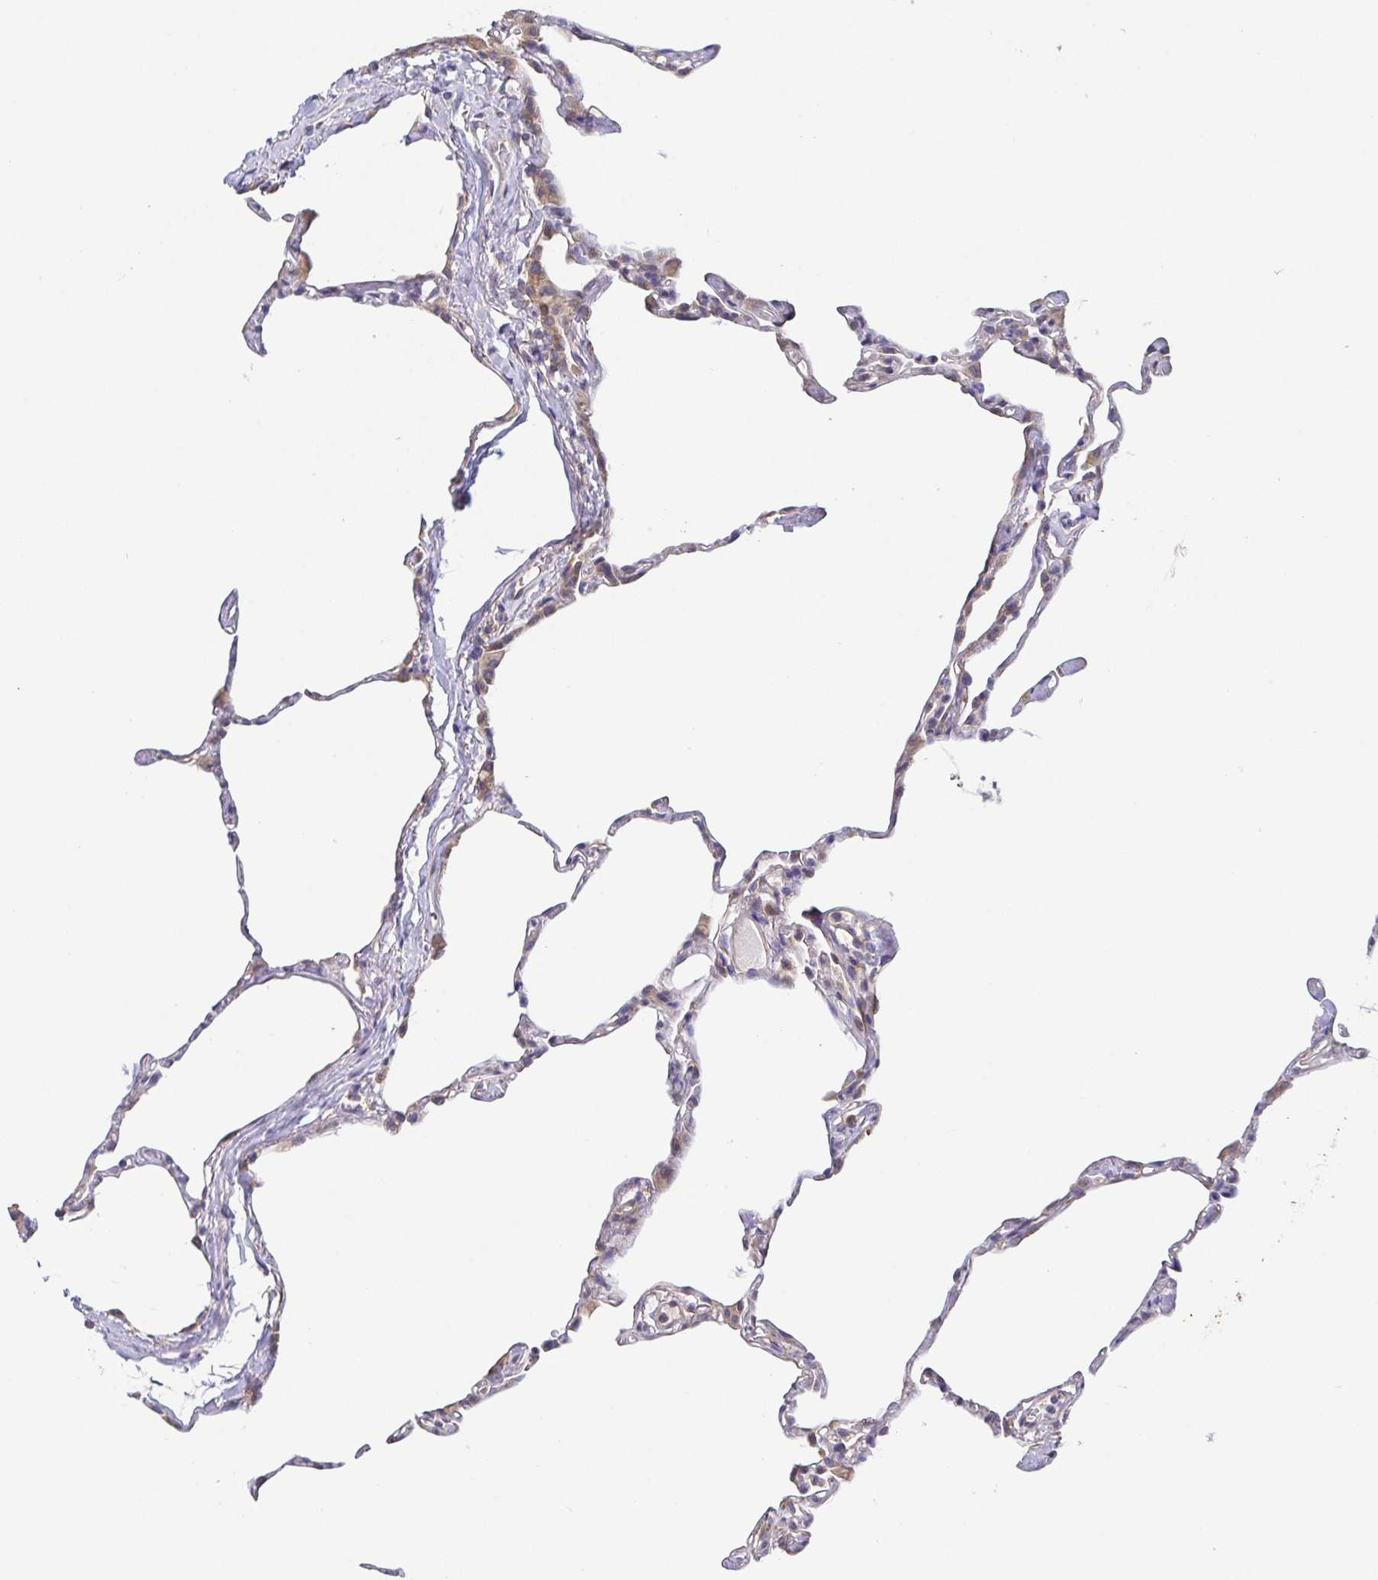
{"staining": {"intensity": "weak", "quantity": "<25%", "location": "cytoplasmic/membranous"}, "tissue": "lung", "cell_type": "Alveolar cells", "image_type": "normal", "snomed": [{"axis": "morphology", "description": "Normal tissue, NOS"}, {"axis": "topography", "description": "Lung"}], "caption": "IHC micrograph of unremarkable human lung stained for a protein (brown), which shows no staining in alveolar cells. (DAB (3,3'-diaminobenzidine) immunohistochemistry (IHC) with hematoxylin counter stain).", "gene": "EIF3D", "patient": {"sex": "male", "age": 65}}